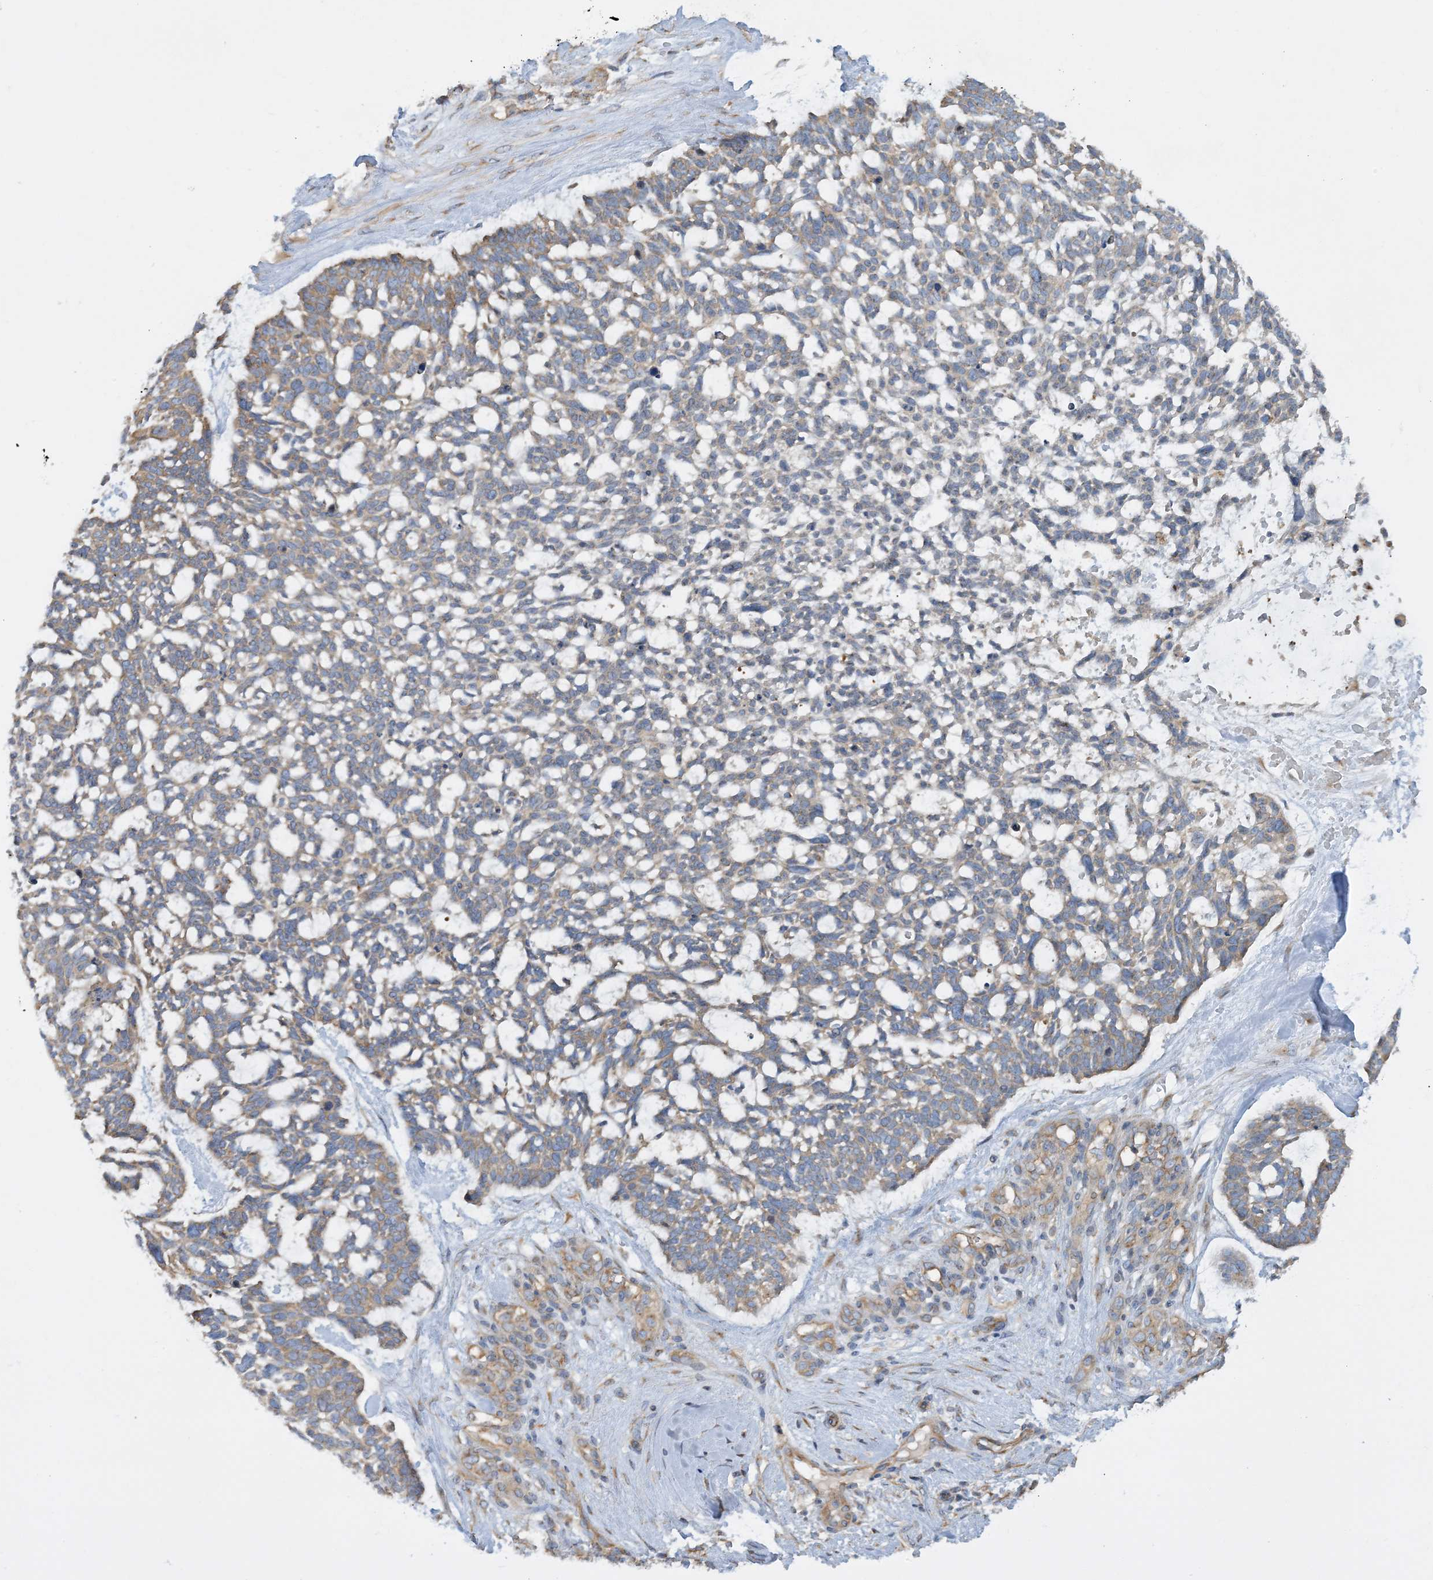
{"staining": {"intensity": "weak", "quantity": "25%-75%", "location": "cytoplasmic/membranous"}, "tissue": "skin cancer", "cell_type": "Tumor cells", "image_type": "cancer", "snomed": [{"axis": "morphology", "description": "Basal cell carcinoma"}, {"axis": "topography", "description": "Skin"}], "caption": "Immunohistochemistry (IHC) image of skin basal cell carcinoma stained for a protein (brown), which demonstrates low levels of weak cytoplasmic/membranous staining in approximately 25%-75% of tumor cells.", "gene": "SIDT1", "patient": {"sex": "male", "age": 88}}